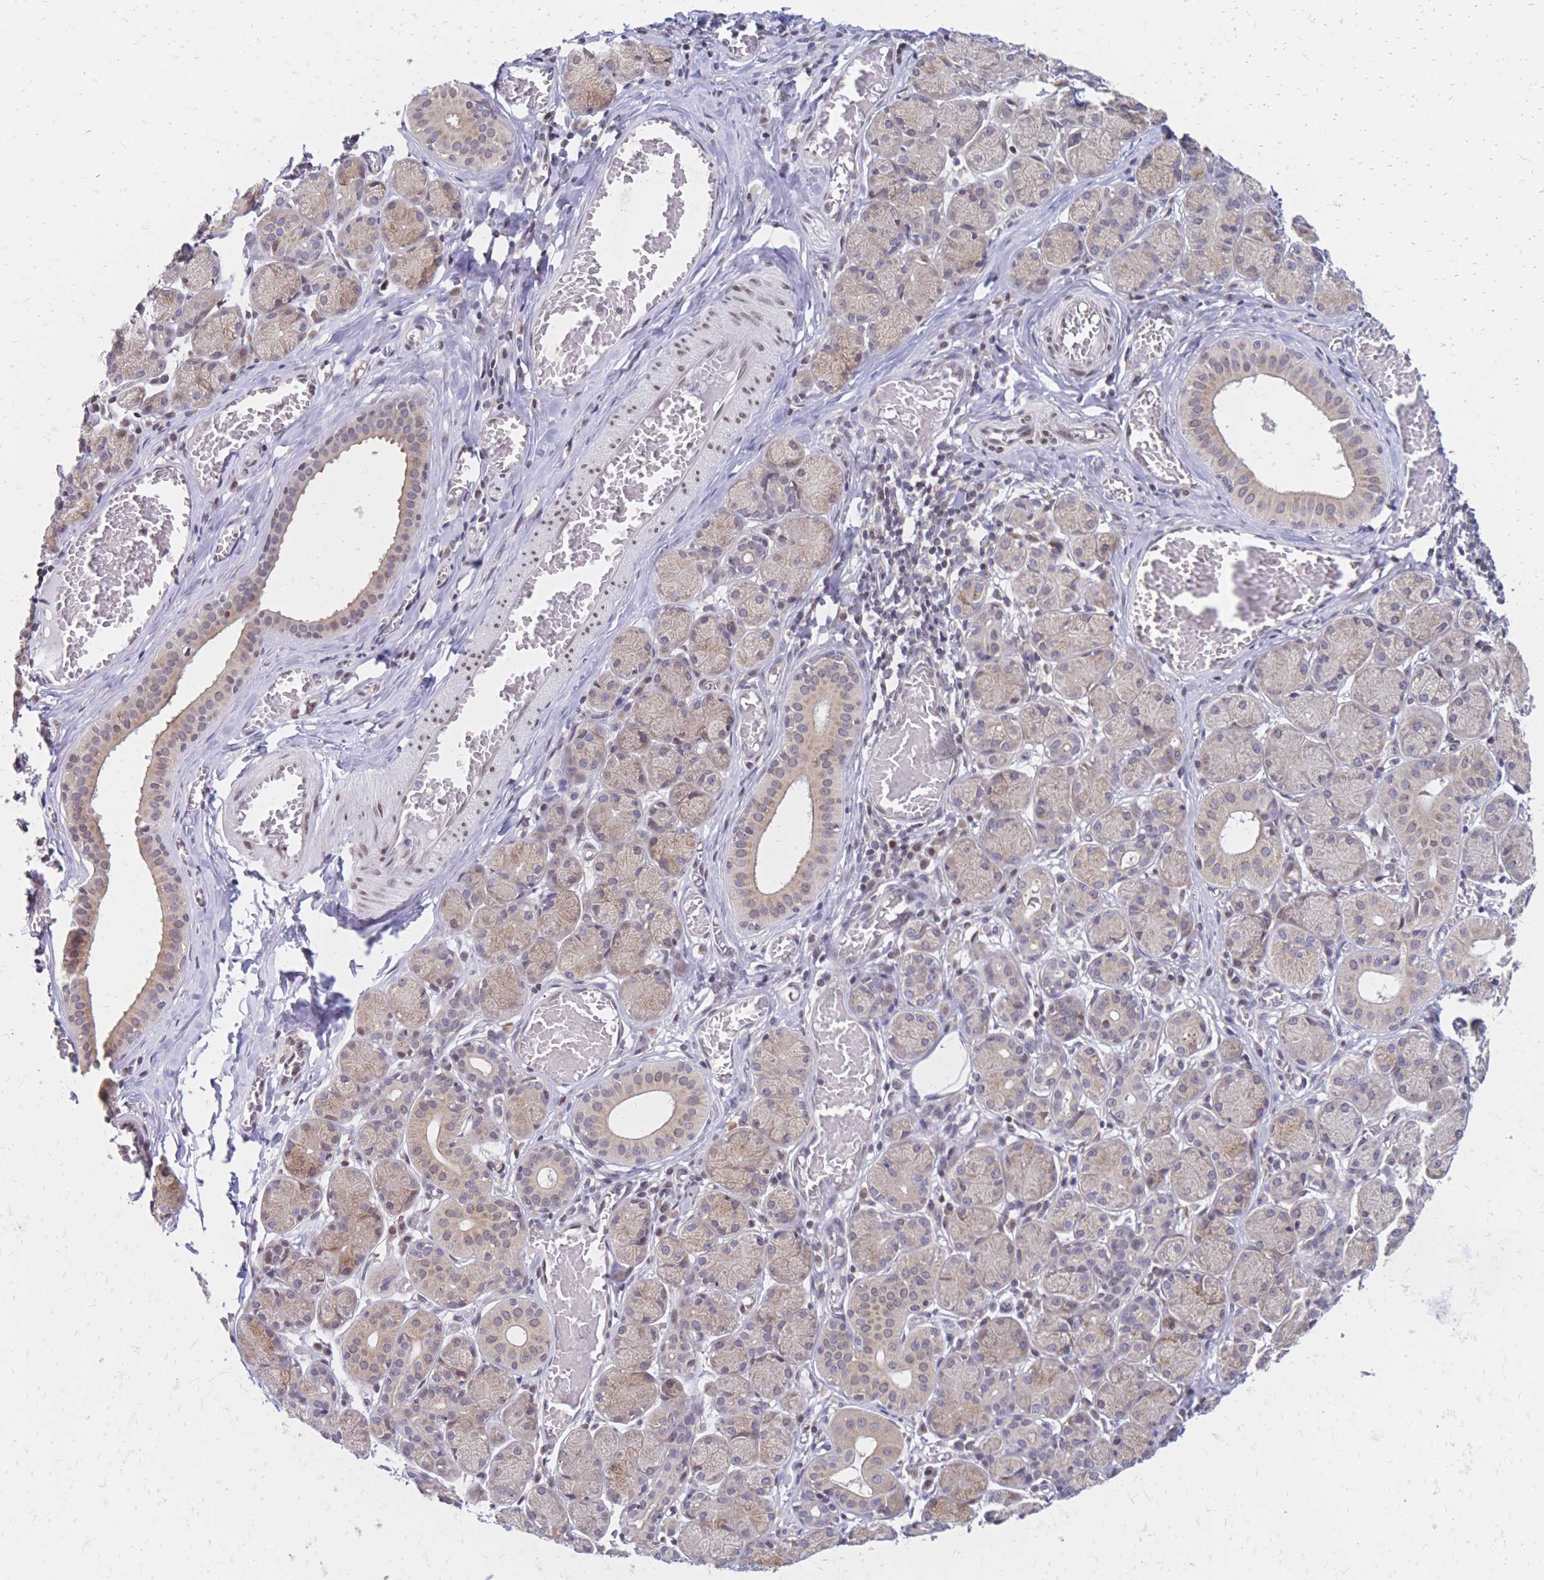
{"staining": {"intensity": "moderate", "quantity": "25%-75%", "location": "cytoplasmic/membranous"}, "tissue": "salivary gland", "cell_type": "Glandular cells", "image_type": "normal", "snomed": [{"axis": "morphology", "description": "Normal tissue, NOS"}, {"axis": "topography", "description": "Salivary gland"}], "caption": "Protein expression analysis of normal human salivary gland reveals moderate cytoplasmic/membranous expression in approximately 25%-75% of glandular cells. The staining is performed using DAB (3,3'-diaminobenzidine) brown chromogen to label protein expression. The nuclei are counter-stained blue using hematoxylin.", "gene": "CBX7", "patient": {"sex": "female", "age": 24}}